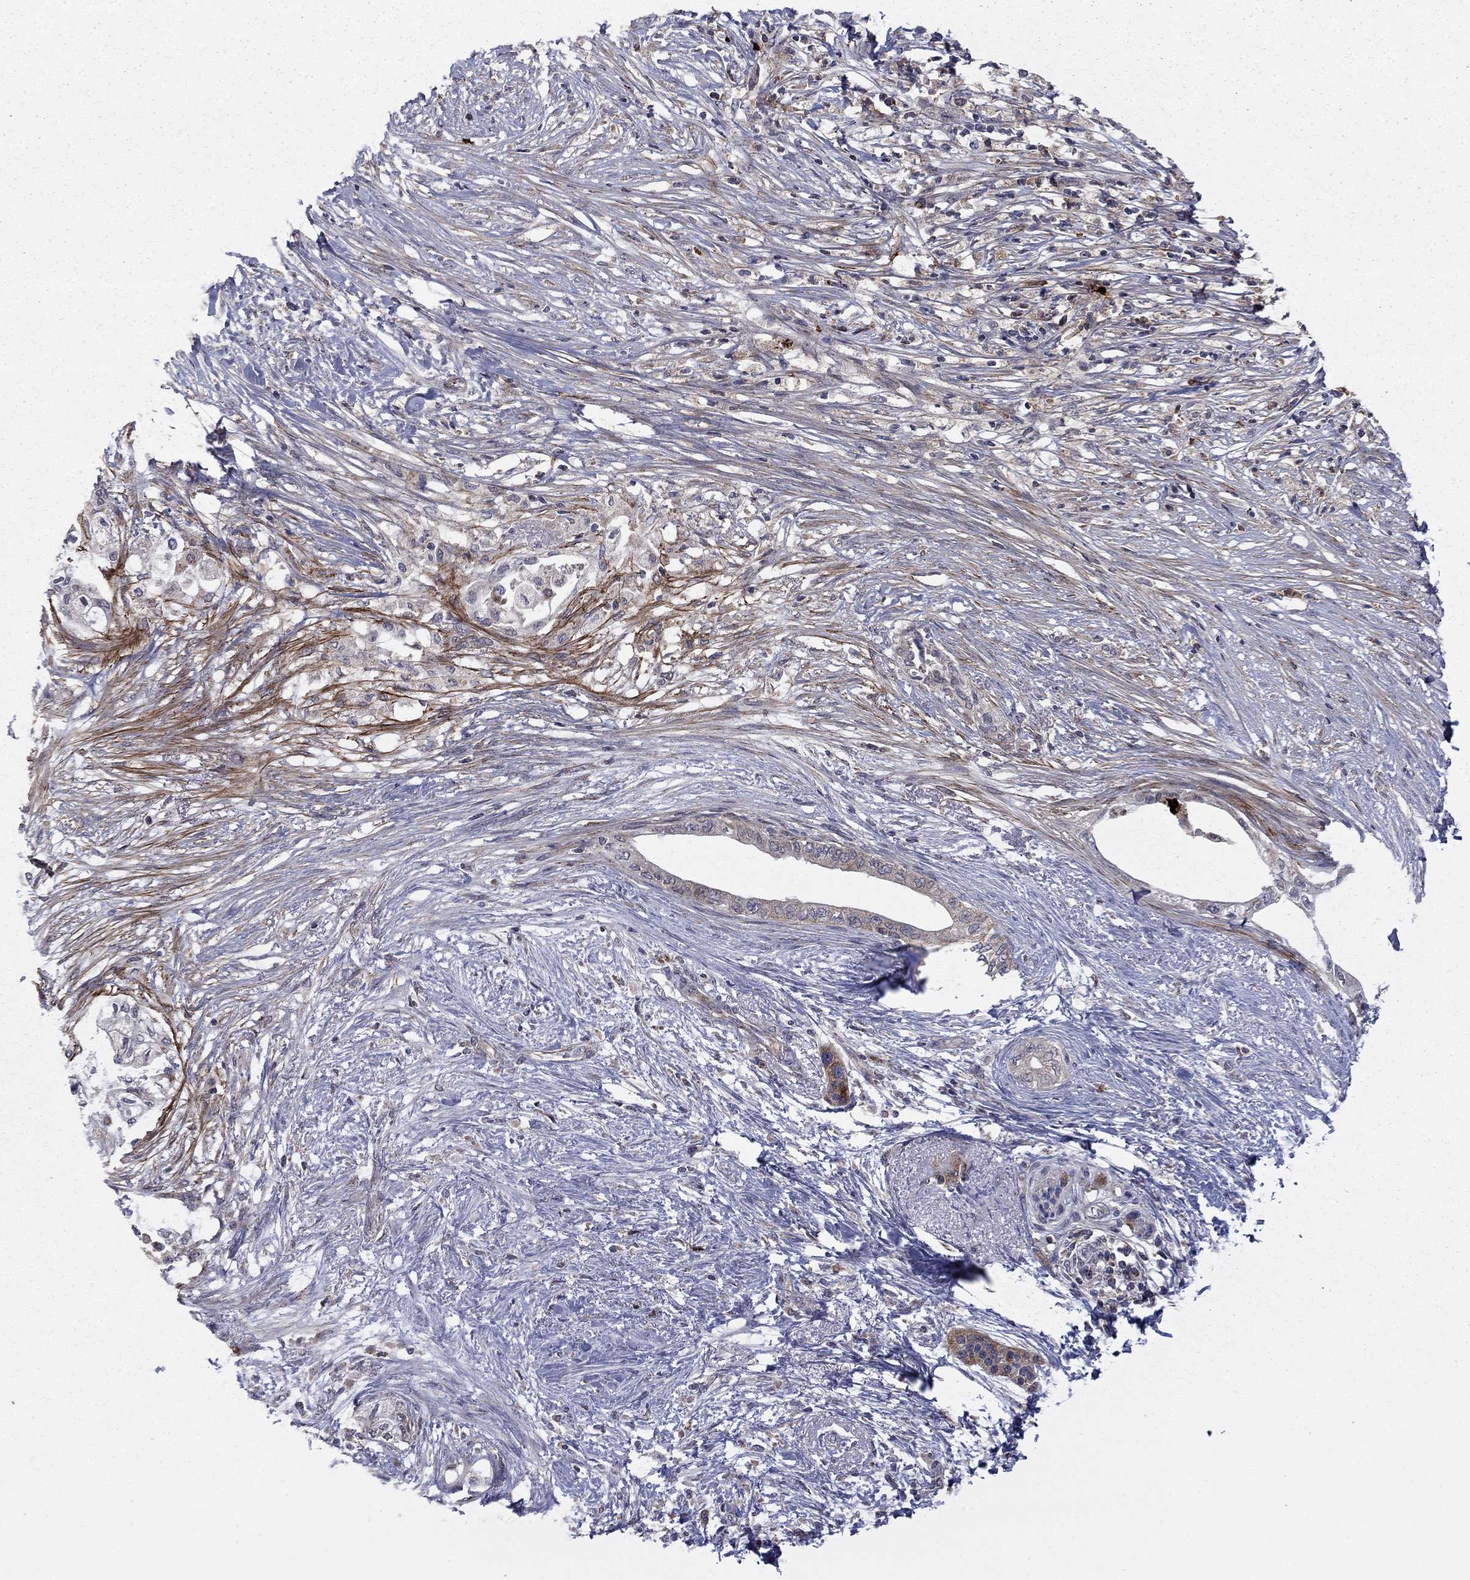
{"staining": {"intensity": "negative", "quantity": "none", "location": "none"}, "tissue": "pancreatic cancer", "cell_type": "Tumor cells", "image_type": "cancer", "snomed": [{"axis": "morphology", "description": "Normal tissue, NOS"}, {"axis": "morphology", "description": "Adenocarcinoma, NOS"}, {"axis": "topography", "description": "Pancreas"}, {"axis": "topography", "description": "Duodenum"}], "caption": "This image is of adenocarcinoma (pancreatic) stained with IHC to label a protein in brown with the nuclei are counter-stained blue. There is no staining in tumor cells.", "gene": "DOP1B", "patient": {"sex": "female", "age": 60}}